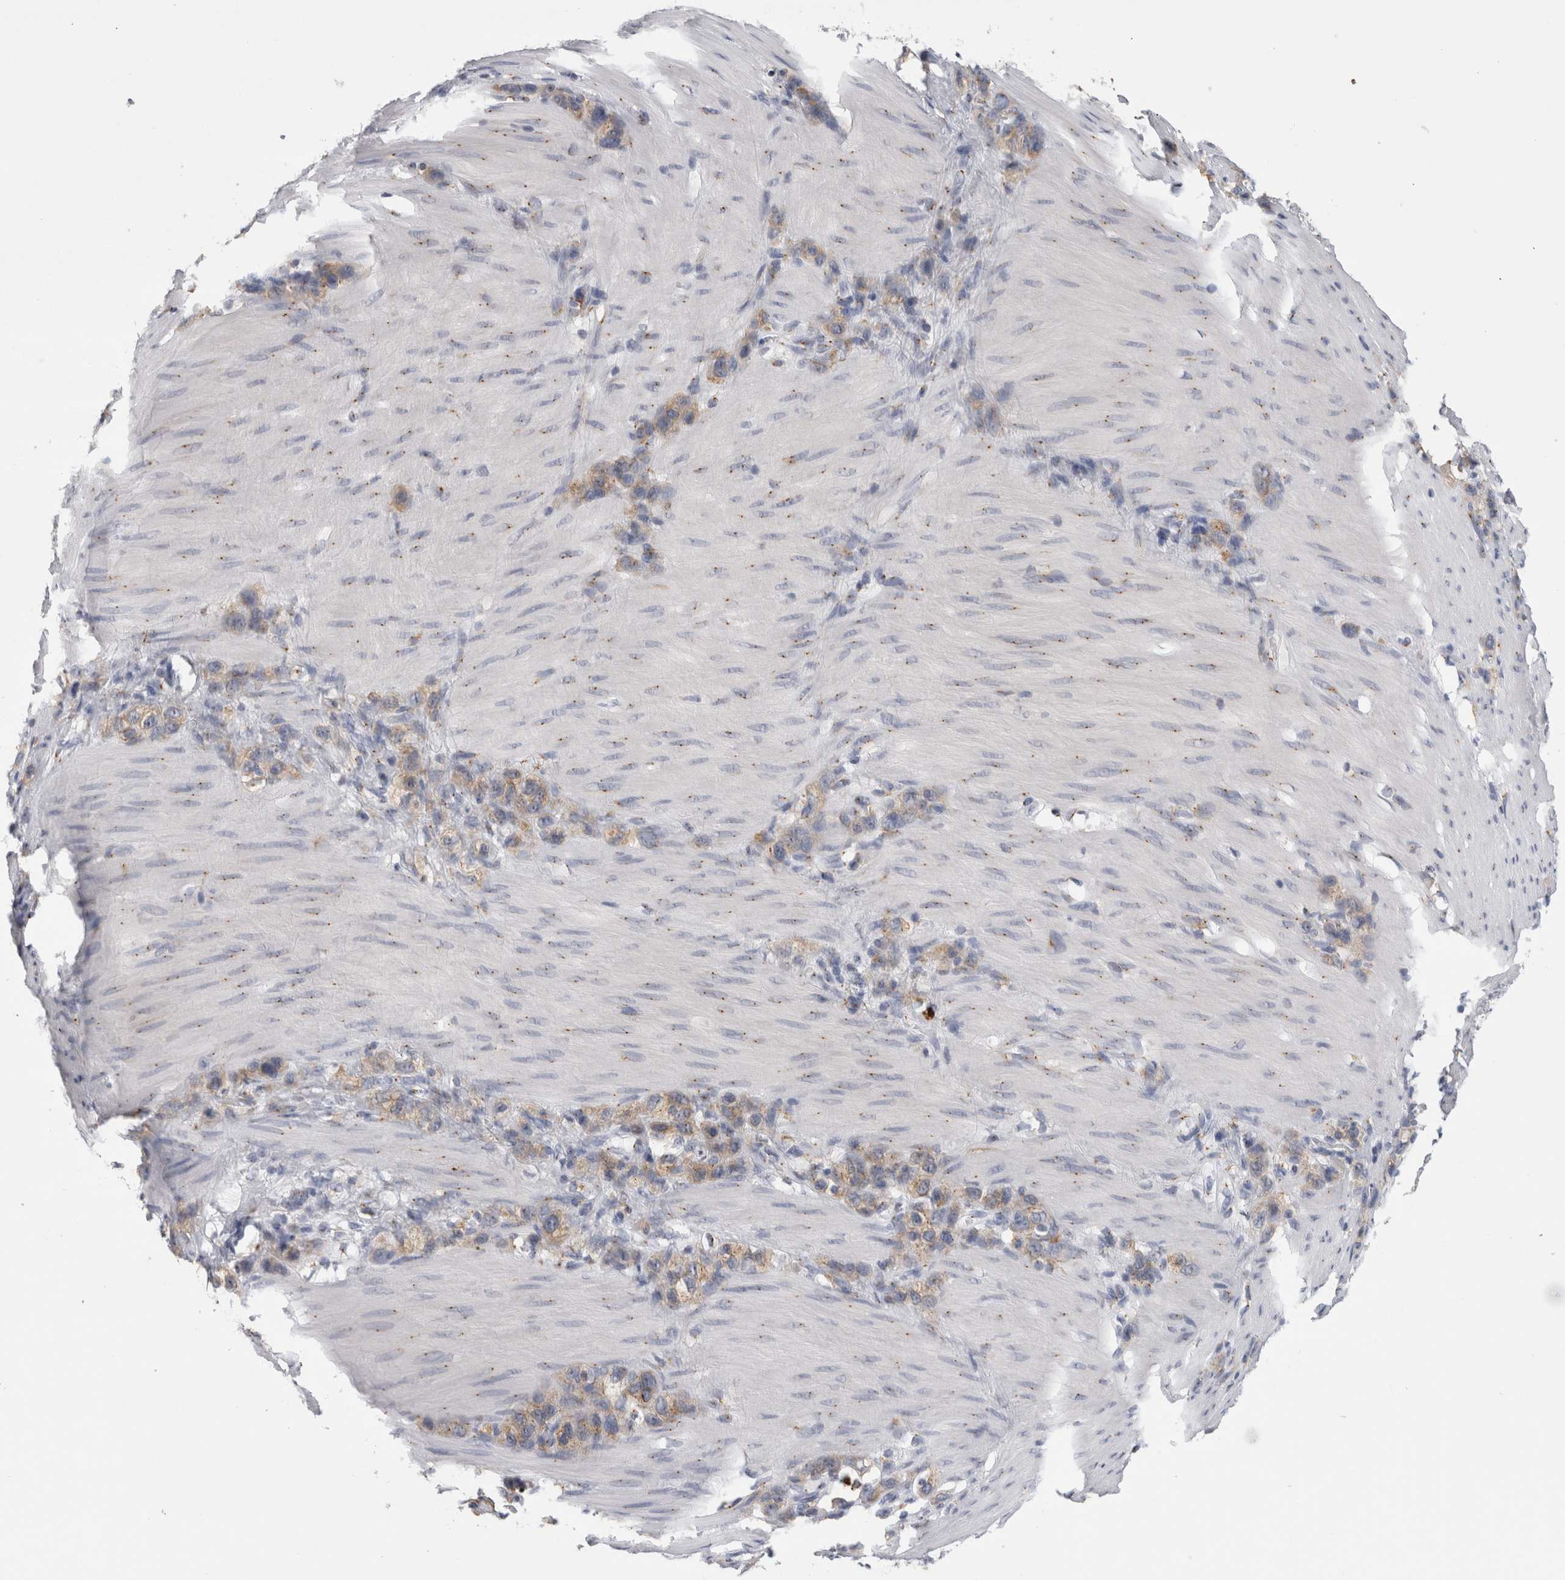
{"staining": {"intensity": "weak", "quantity": ">75%", "location": "cytoplasmic/membranous"}, "tissue": "stomach cancer", "cell_type": "Tumor cells", "image_type": "cancer", "snomed": [{"axis": "morphology", "description": "Normal tissue, NOS"}, {"axis": "morphology", "description": "Adenocarcinoma, NOS"}, {"axis": "morphology", "description": "Adenocarcinoma, High grade"}, {"axis": "topography", "description": "Stomach, upper"}, {"axis": "topography", "description": "Stomach"}], "caption": "High-power microscopy captured an IHC photomicrograph of stomach cancer (high-grade adenocarcinoma), revealing weak cytoplasmic/membranous positivity in approximately >75% of tumor cells.", "gene": "AKAP9", "patient": {"sex": "female", "age": 65}}